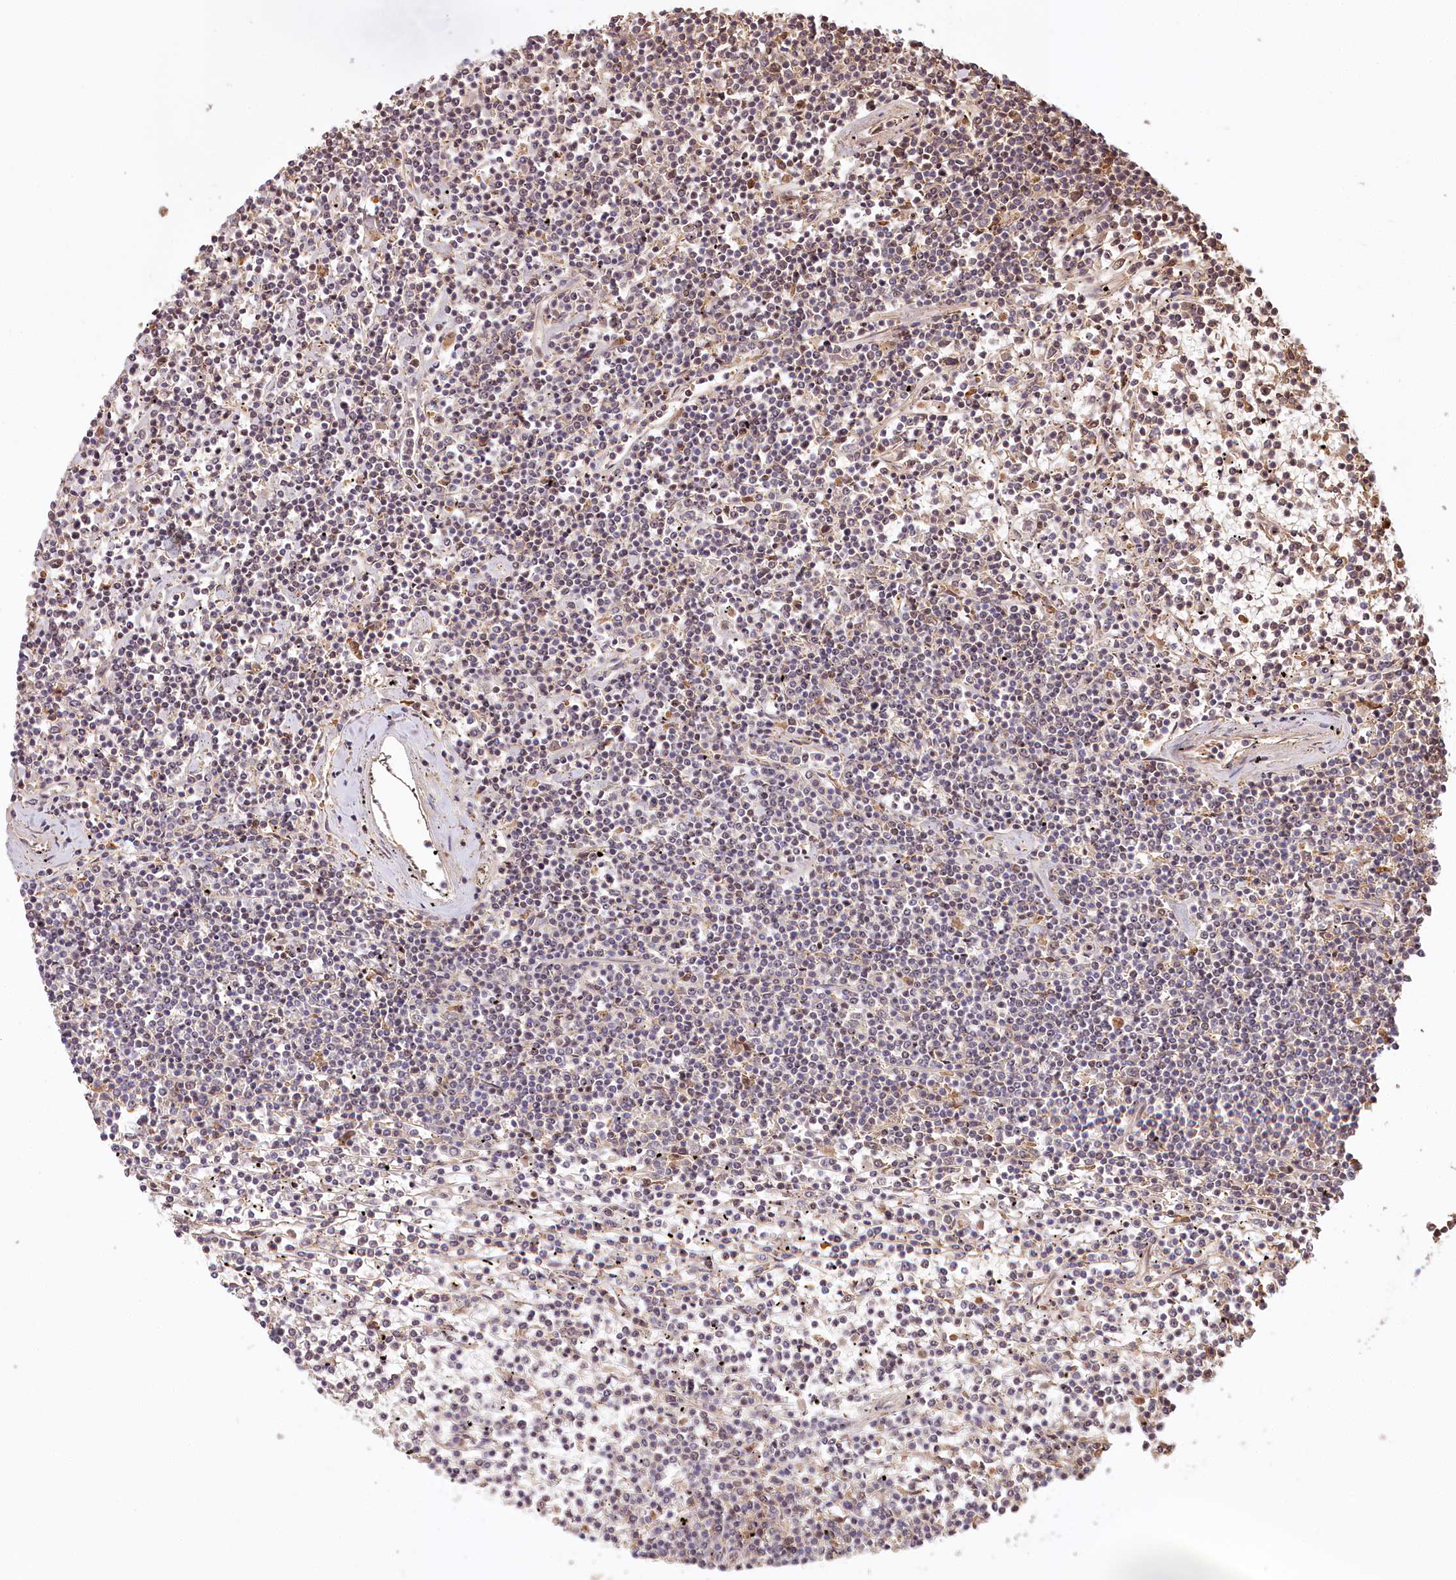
{"staining": {"intensity": "weak", "quantity": "<25%", "location": "nuclear"}, "tissue": "lymphoma", "cell_type": "Tumor cells", "image_type": "cancer", "snomed": [{"axis": "morphology", "description": "Malignant lymphoma, non-Hodgkin's type, Low grade"}, {"axis": "topography", "description": "Spleen"}], "caption": "Human low-grade malignant lymphoma, non-Hodgkin's type stained for a protein using IHC shows no positivity in tumor cells.", "gene": "TUBGCP2", "patient": {"sex": "female", "age": 19}}